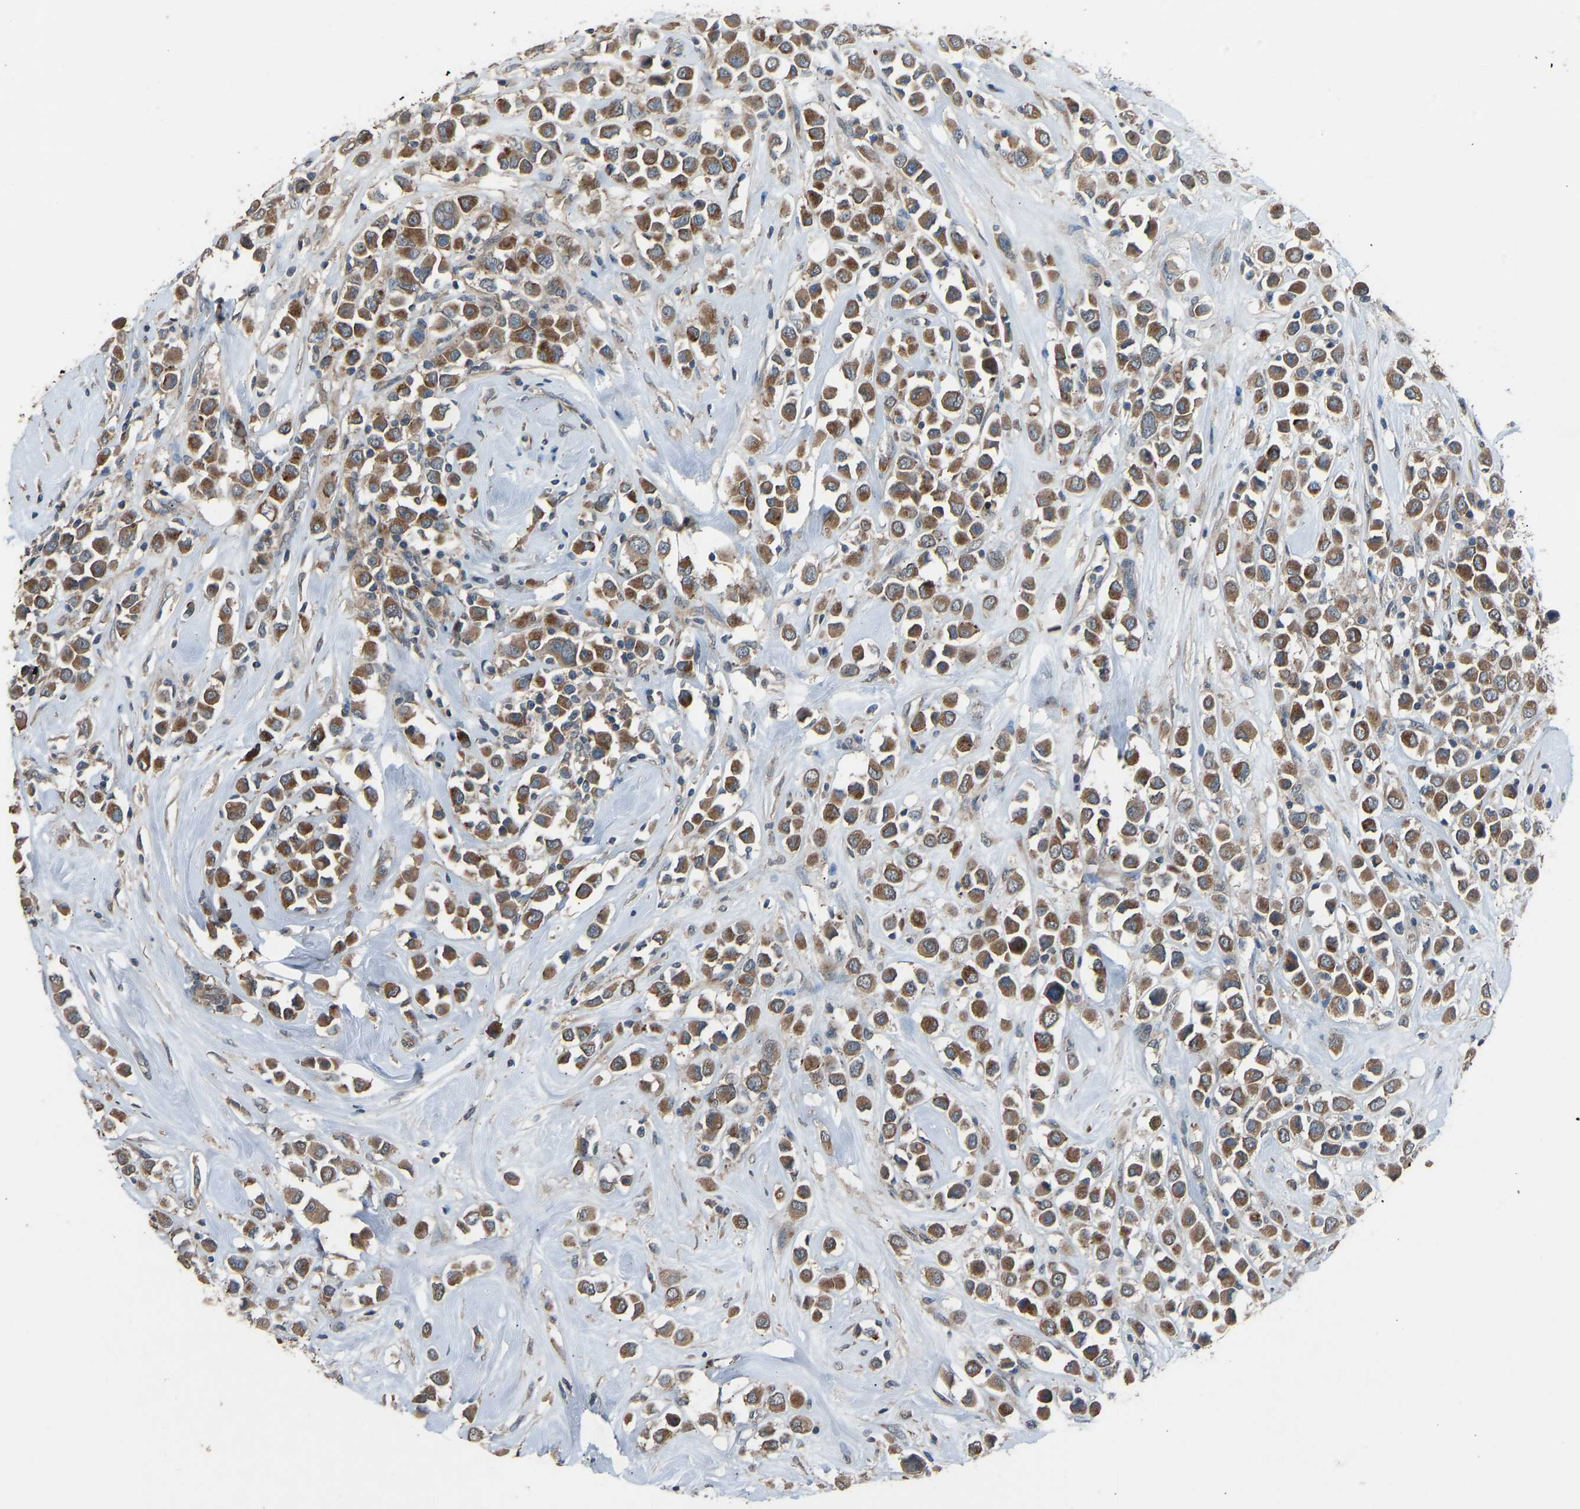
{"staining": {"intensity": "moderate", "quantity": ">75%", "location": "cytoplasmic/membranous"}, "tissue": "breast cancer", "cell_type": "Tumor cells", "image_type": "cancer", "snomed": [{"axis": "morphology", "description": "Duct carcinoma"}, {"axis": "topography", "description": "Breast"}], "caption": "Breast intraductal carcinoma stained with DAB (3,3'-diaminobenzidine) immunohistochemistry displays medium levels of moderate cytoplasmic/membranous expression in approximately >75% of tumor cells.", "gene": "SLC43A1", "patient": {"sex": "female", "age": 61}}